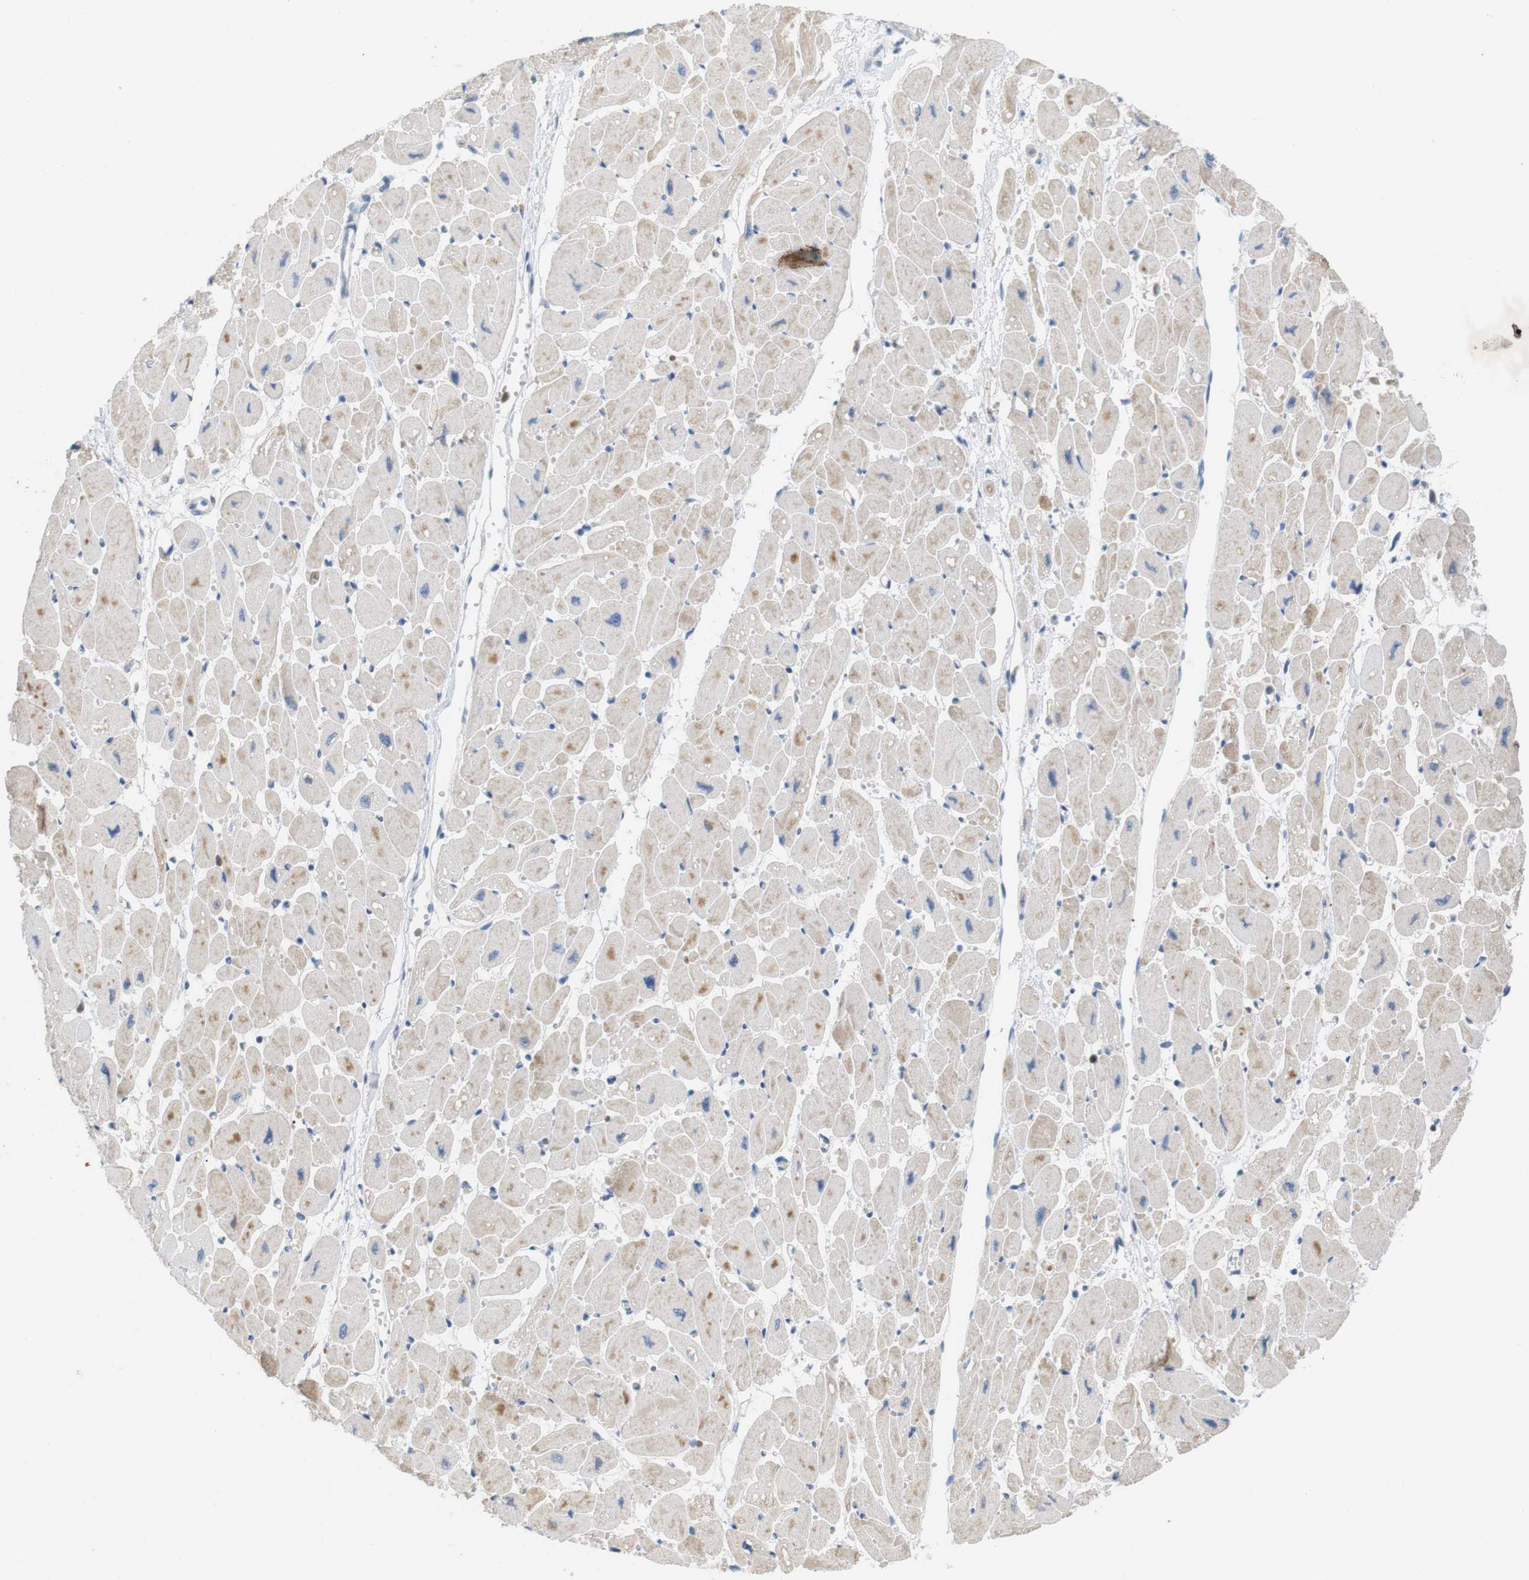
{"staining": {"intensity": "weak", "quantity": ">75%", "location": "cytoplasmic/membranous"}, "tissue": "heart muscle", "cell_type": "Cardiomyocytes", "image_type": "normal", "snomed": [{"axis": "morphology", "description": "Normal tissue, NOS"}, {"axis": "topography", "description": "Heart"}], "caption": "High-magnification brightfield microscopy of benign heart muscle stained with DAB (3,3'-diaminobenzidine) (brown) and counterstained with hematoxylin (blue). cardiomyocytes exhibit weak cytoplasmic/membranous positivity is appreciated in about>75% of cells.", "gene": "CD300E", "patient": {"sex": "female", "age": 54}}